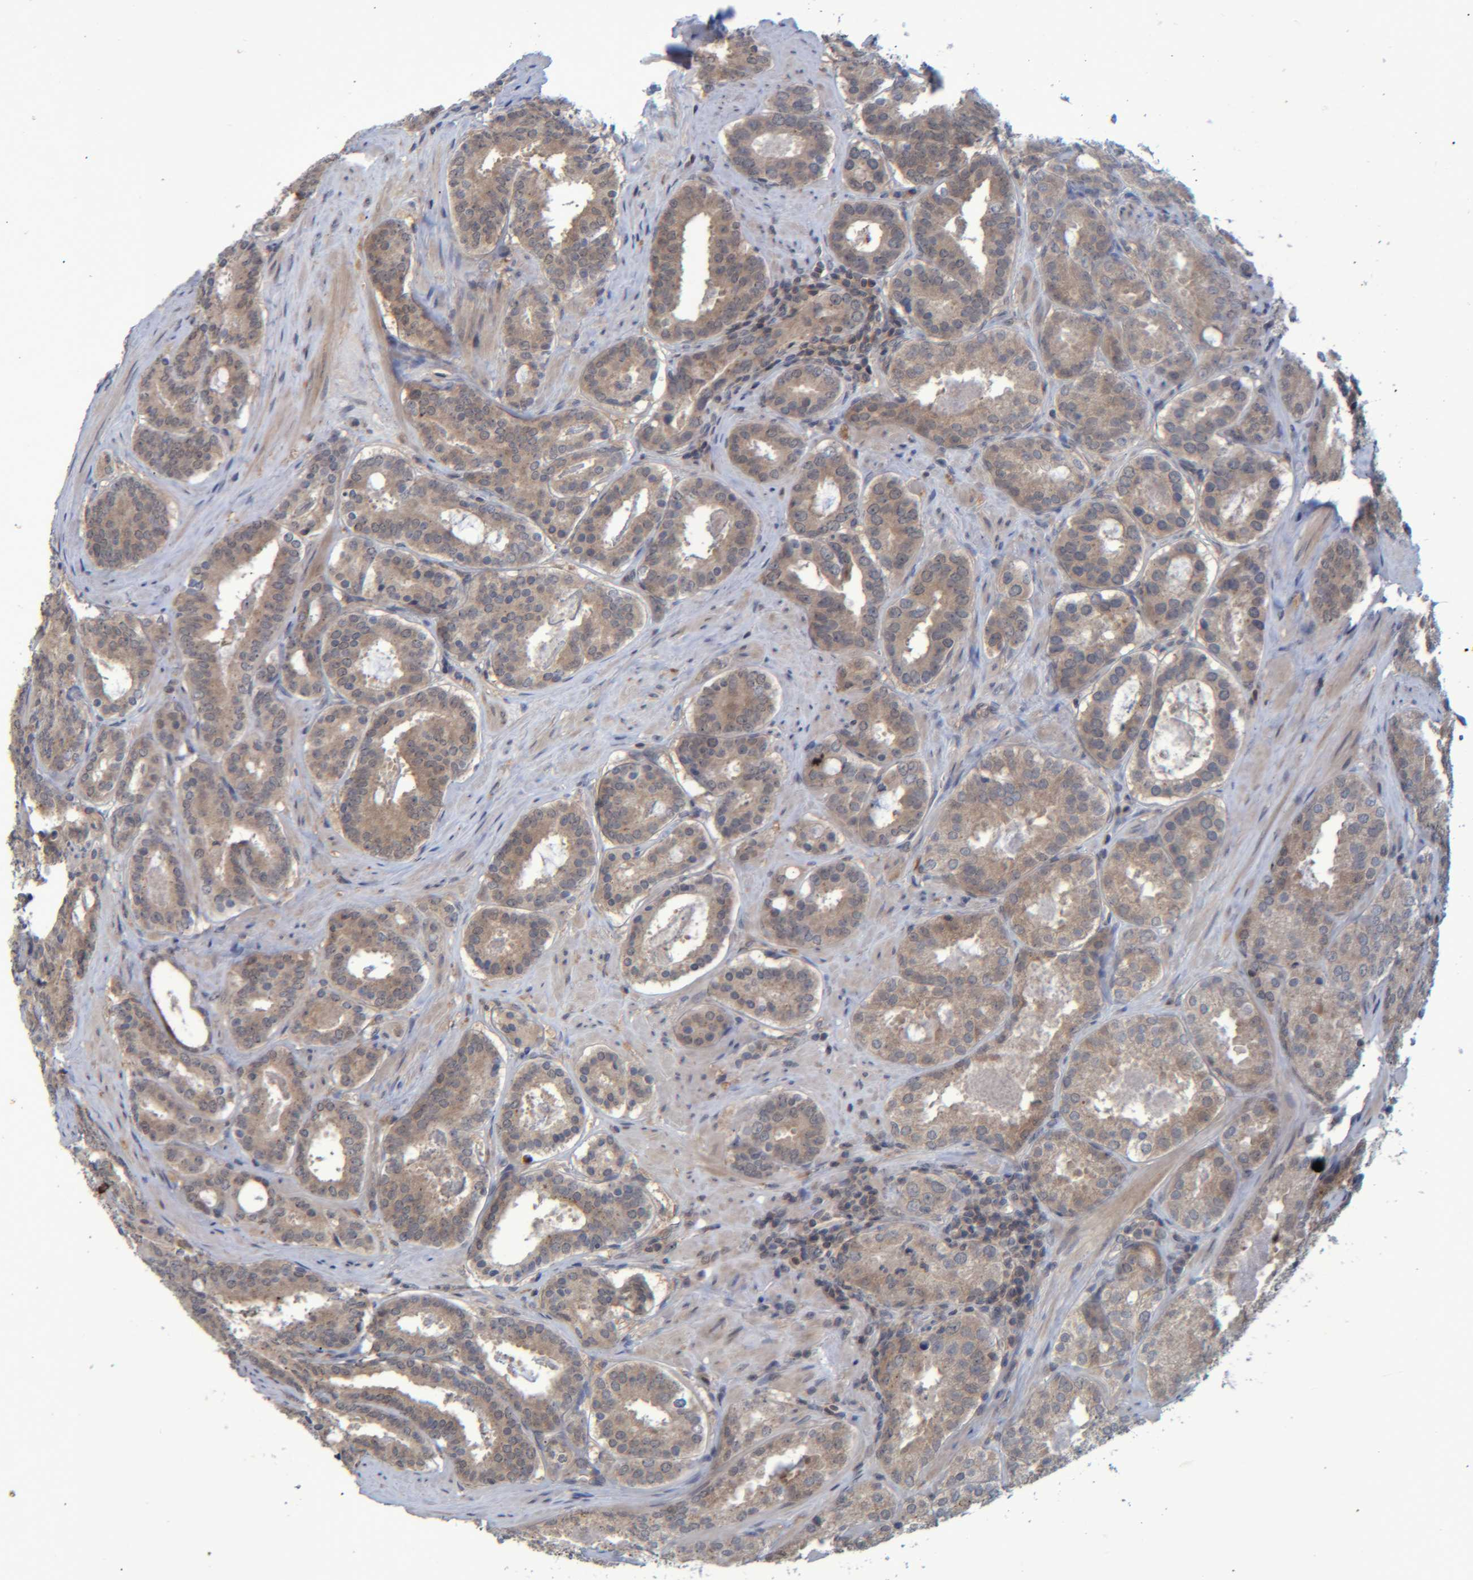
{"staining": {"intensity": "weak", "quantity": ">75%", "location": "cytoplasmic/membranous"}, "tissue": "prostate cancer", "cell_type": "Tumor cells", "image_type": "cancer", "snomed": [{"axis": "morphology", "description": "Adenocarcinoma, Low grade"}, {"axis": "topography", "description": "Prostate"}], "caption": "This is a micrograph of immunohistochemistry (IHC) staining of prostate cancer (adenocarcinoma (low-grade)), which shows weak expression in the cytoplasmic/membranous of tumor cells.", "gene": "PCYT2", "patient": {"sex": "male", "age": 69}}